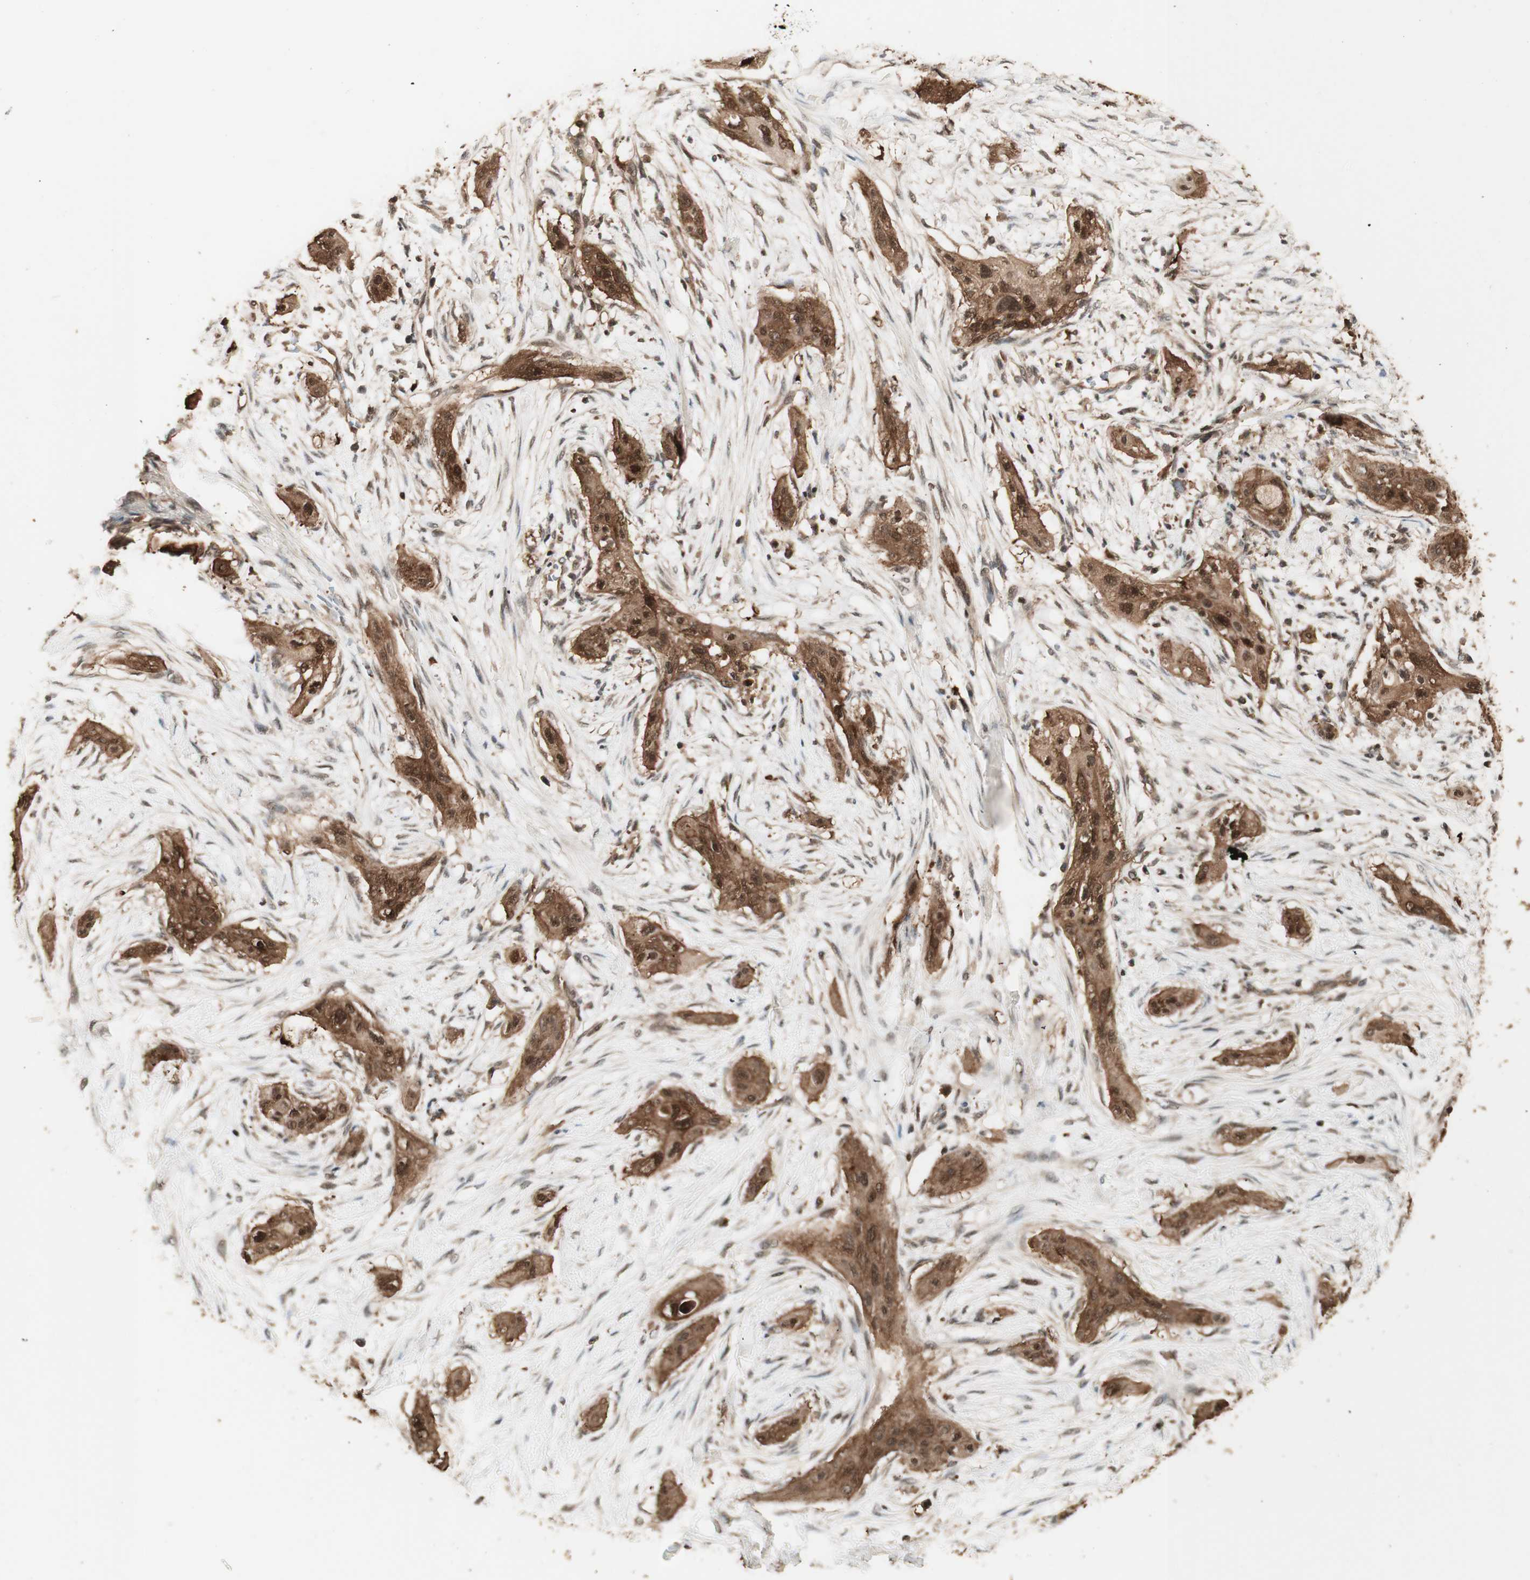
{"staining": {"intensity": "moderate", "quantity": ">75%", "location": "cytoplasmic/membranous,nuclear"}, "tissue": "lung cancer", "cell_type": "Tumor cells", "image_type": "cancer", "snomed": [{"axis": "morphology", "description": "Squamous cell carcinoma, NOS"}, {"axis": "topography", "description": "Lung"}], "caption": "There is medium levels of moderate cytoplasmic/membranous and nuclear positivity in tumor cells of lung squamous cell carcinoma, as demonstrated by immunohistochemical staining (brown color).", "gene": "YWHAB", "patient": {"sex": "female", "age": 47}}